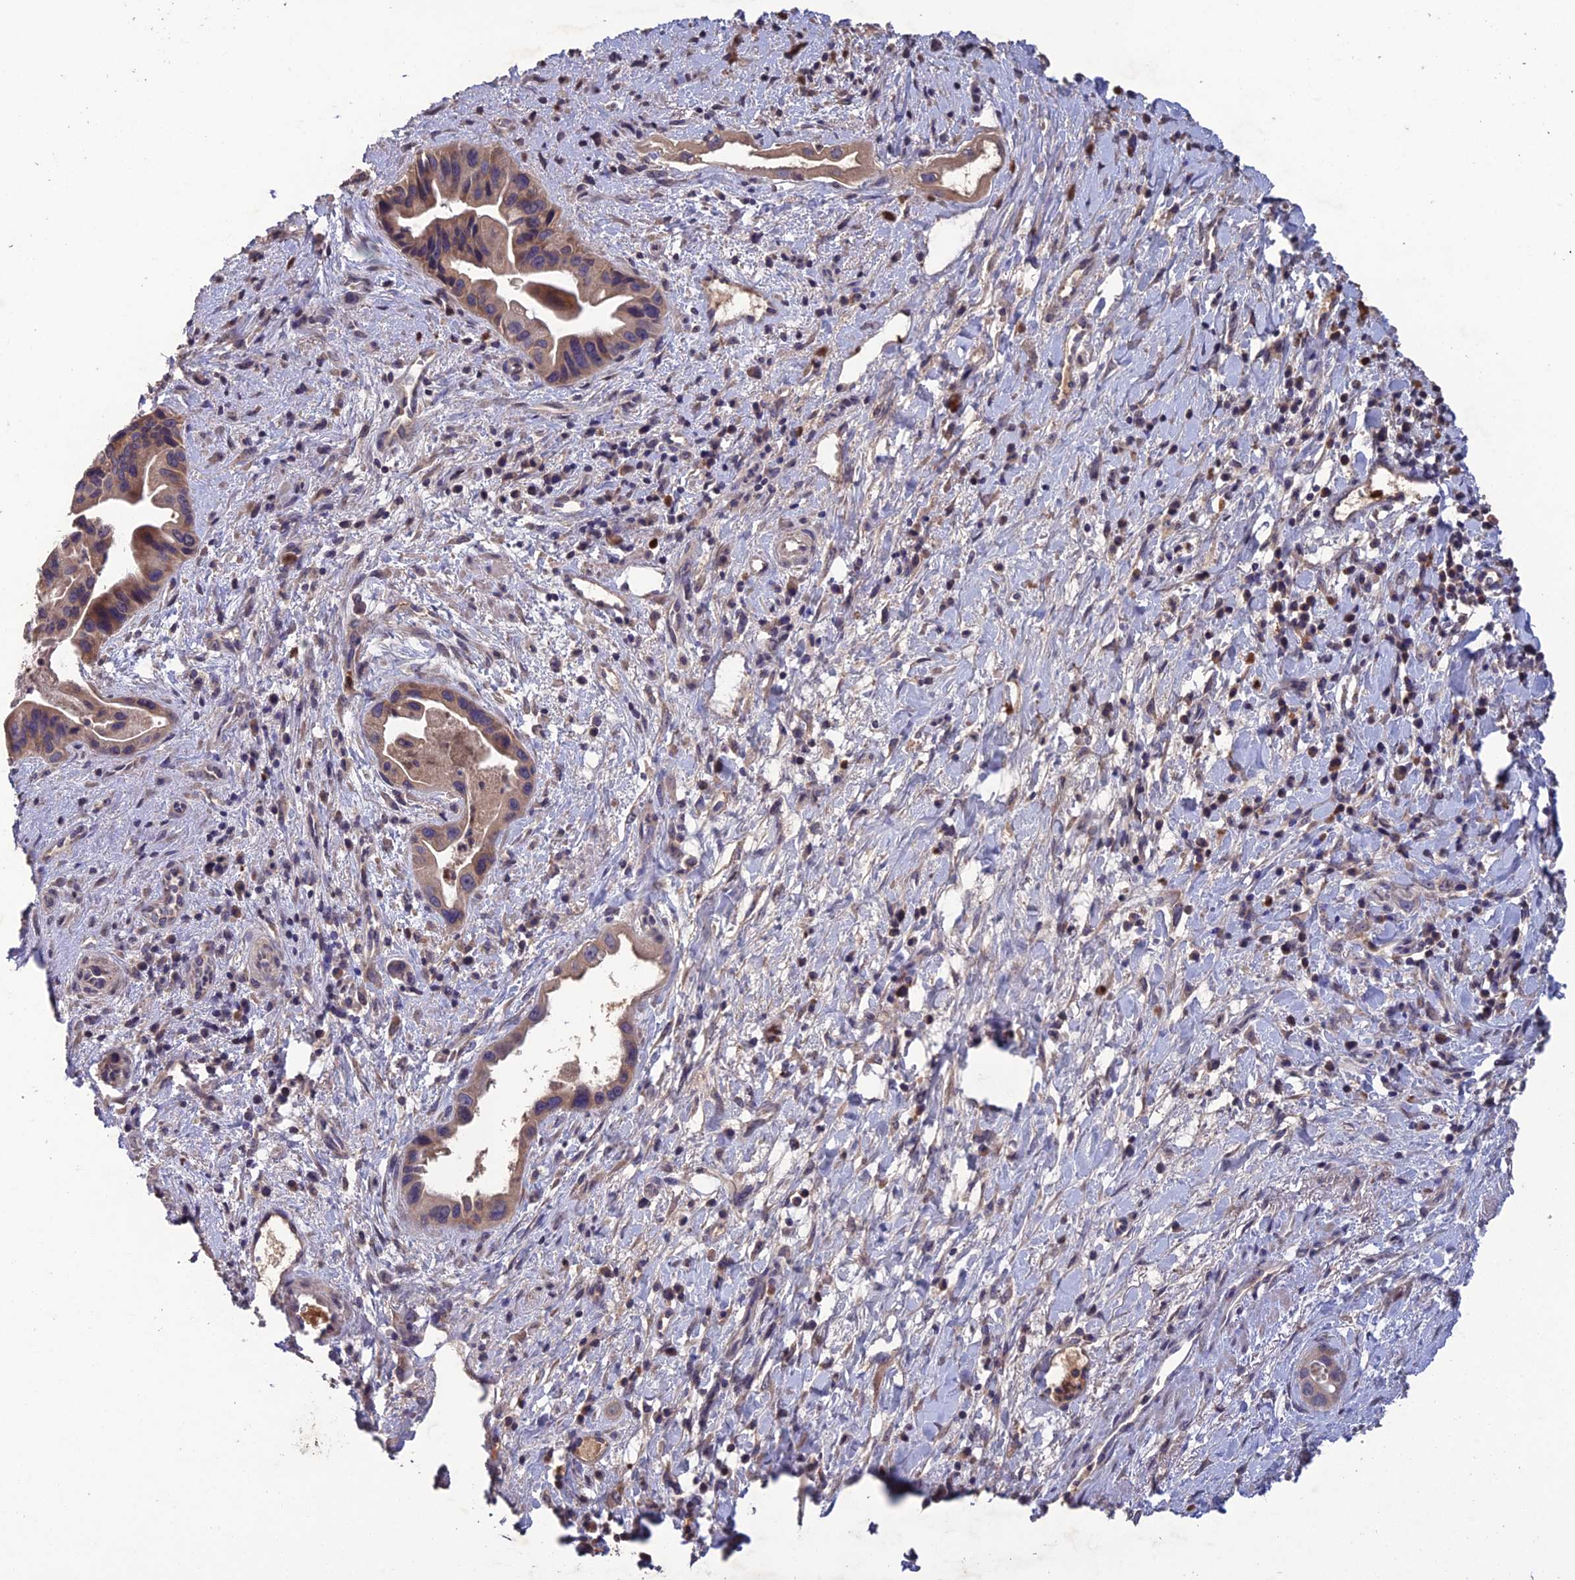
{"staining": {"intensity": "weak", "quantity": ">75%", "location": "cytoplasmic/membranous"}, "tissue": "pancreatic cancer", "cell_type": "Tumor cells", "image_type": "cancer", "snomed": [{"axis": "morphology", "description": "Adenocarcinoma, NOS"}, {"axis": "topography", "description": "Pancreas"}], "caption": "Protein expression analysis of adenocarcinoma (pancreatic) shows weak cytoplasmic/membranous staining in about >75% of tumor cells.", "gene": "SLC39A13", "patient": {"sex": "female", "age": 77}}